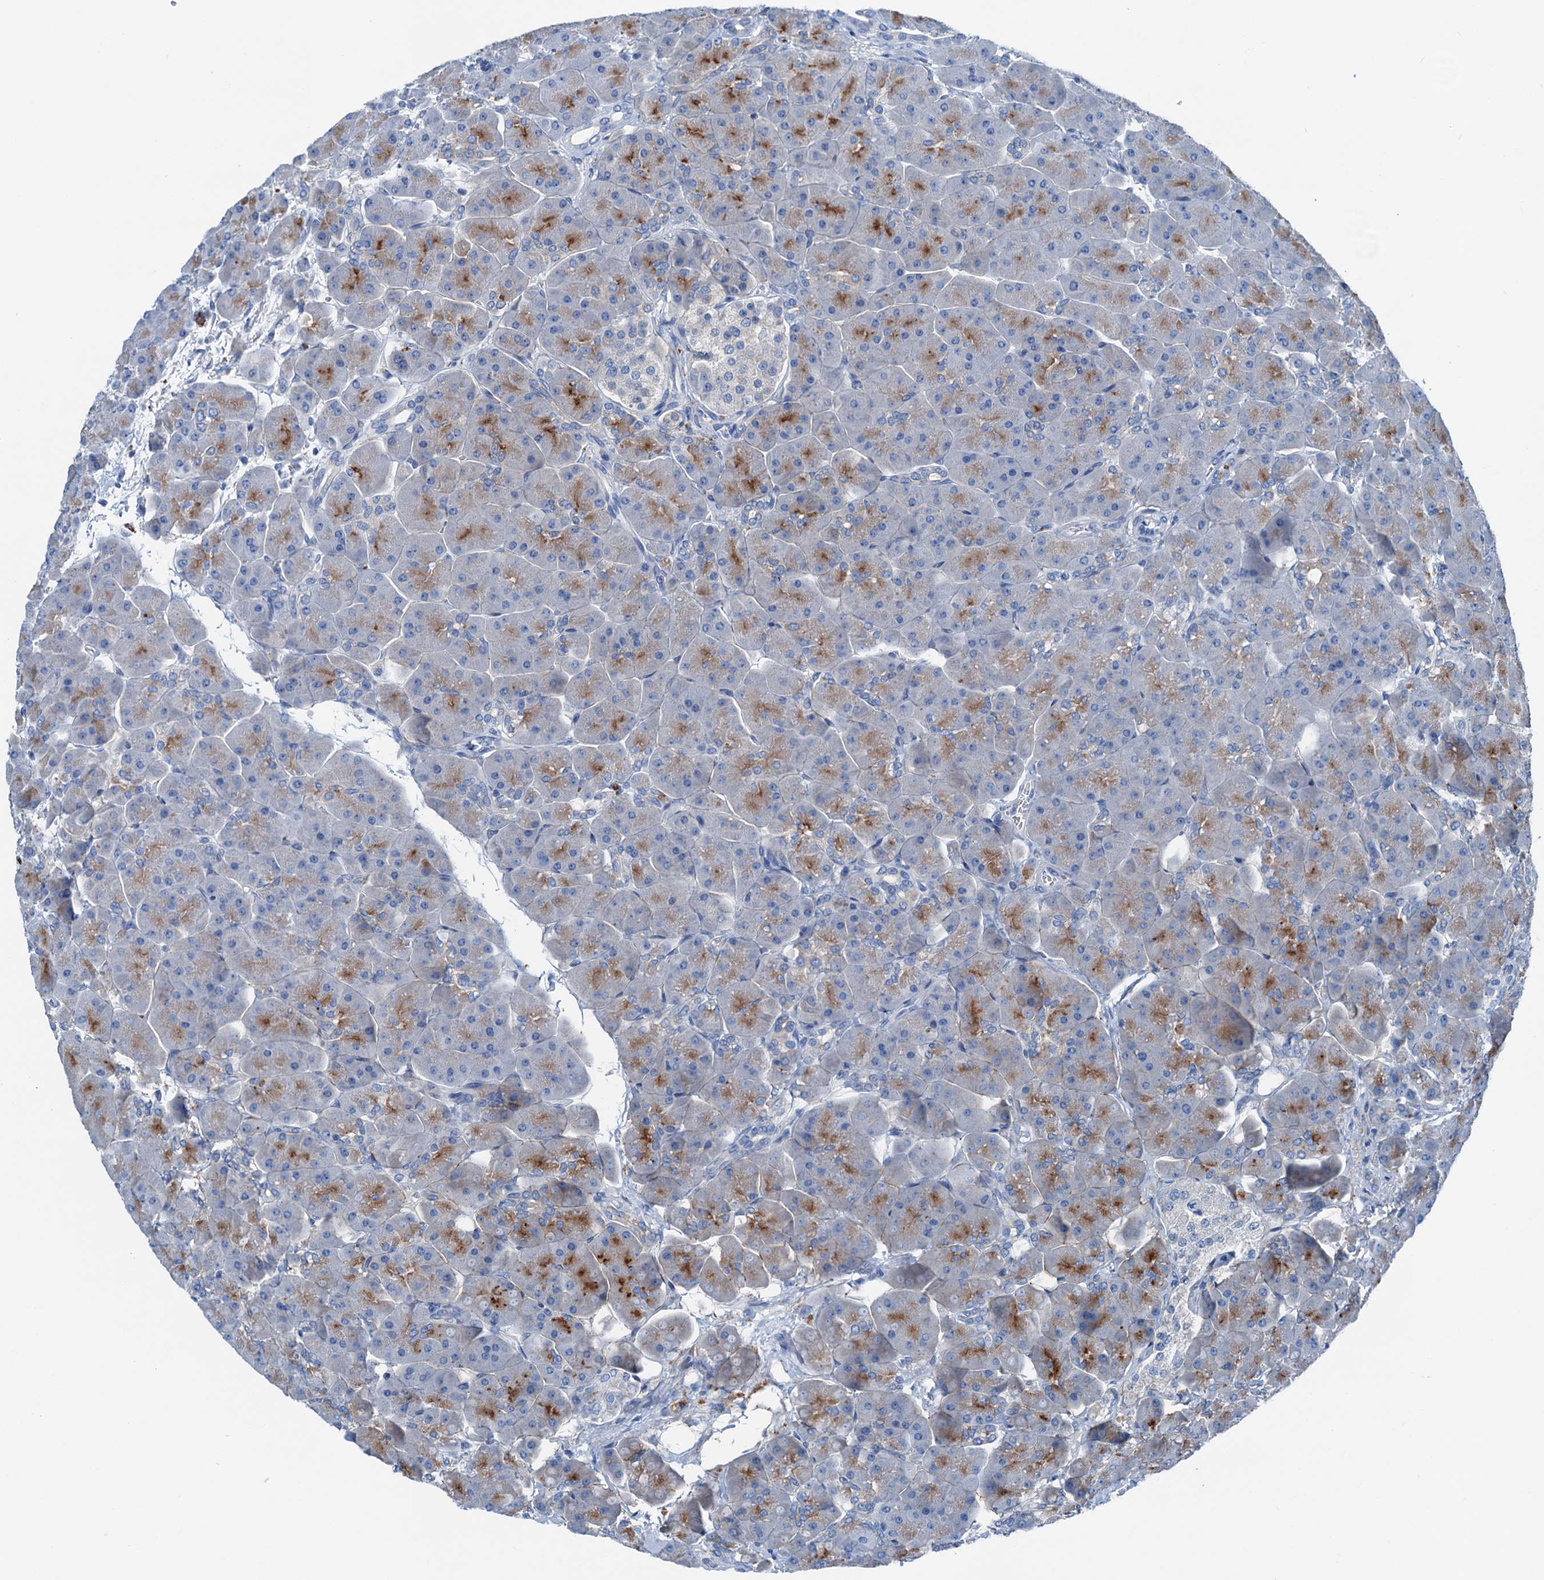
{"staining": {"intensity": "moderate", "quantity": "25%-75%", "location": "cytoplasmic/membranous"}, "tissue": "pancreas", "cell_type": "Exocrine glandular cells", "image_type": "normal", "snomed": [{"axis": "morphology", "description": "Normal tissue, NOS"}, {"axis": "topography", "description": "Pancreas"}], "caption": "About 25%-75% of exocrine glandular cells in unremarkable pancreas exhibit moderate cytoplasmic/membranous protein positivity as visualized by brown immunohistochemical staining.", "gene": "C1QTNF4", "patient": {"sex": "male", "age": 66}}